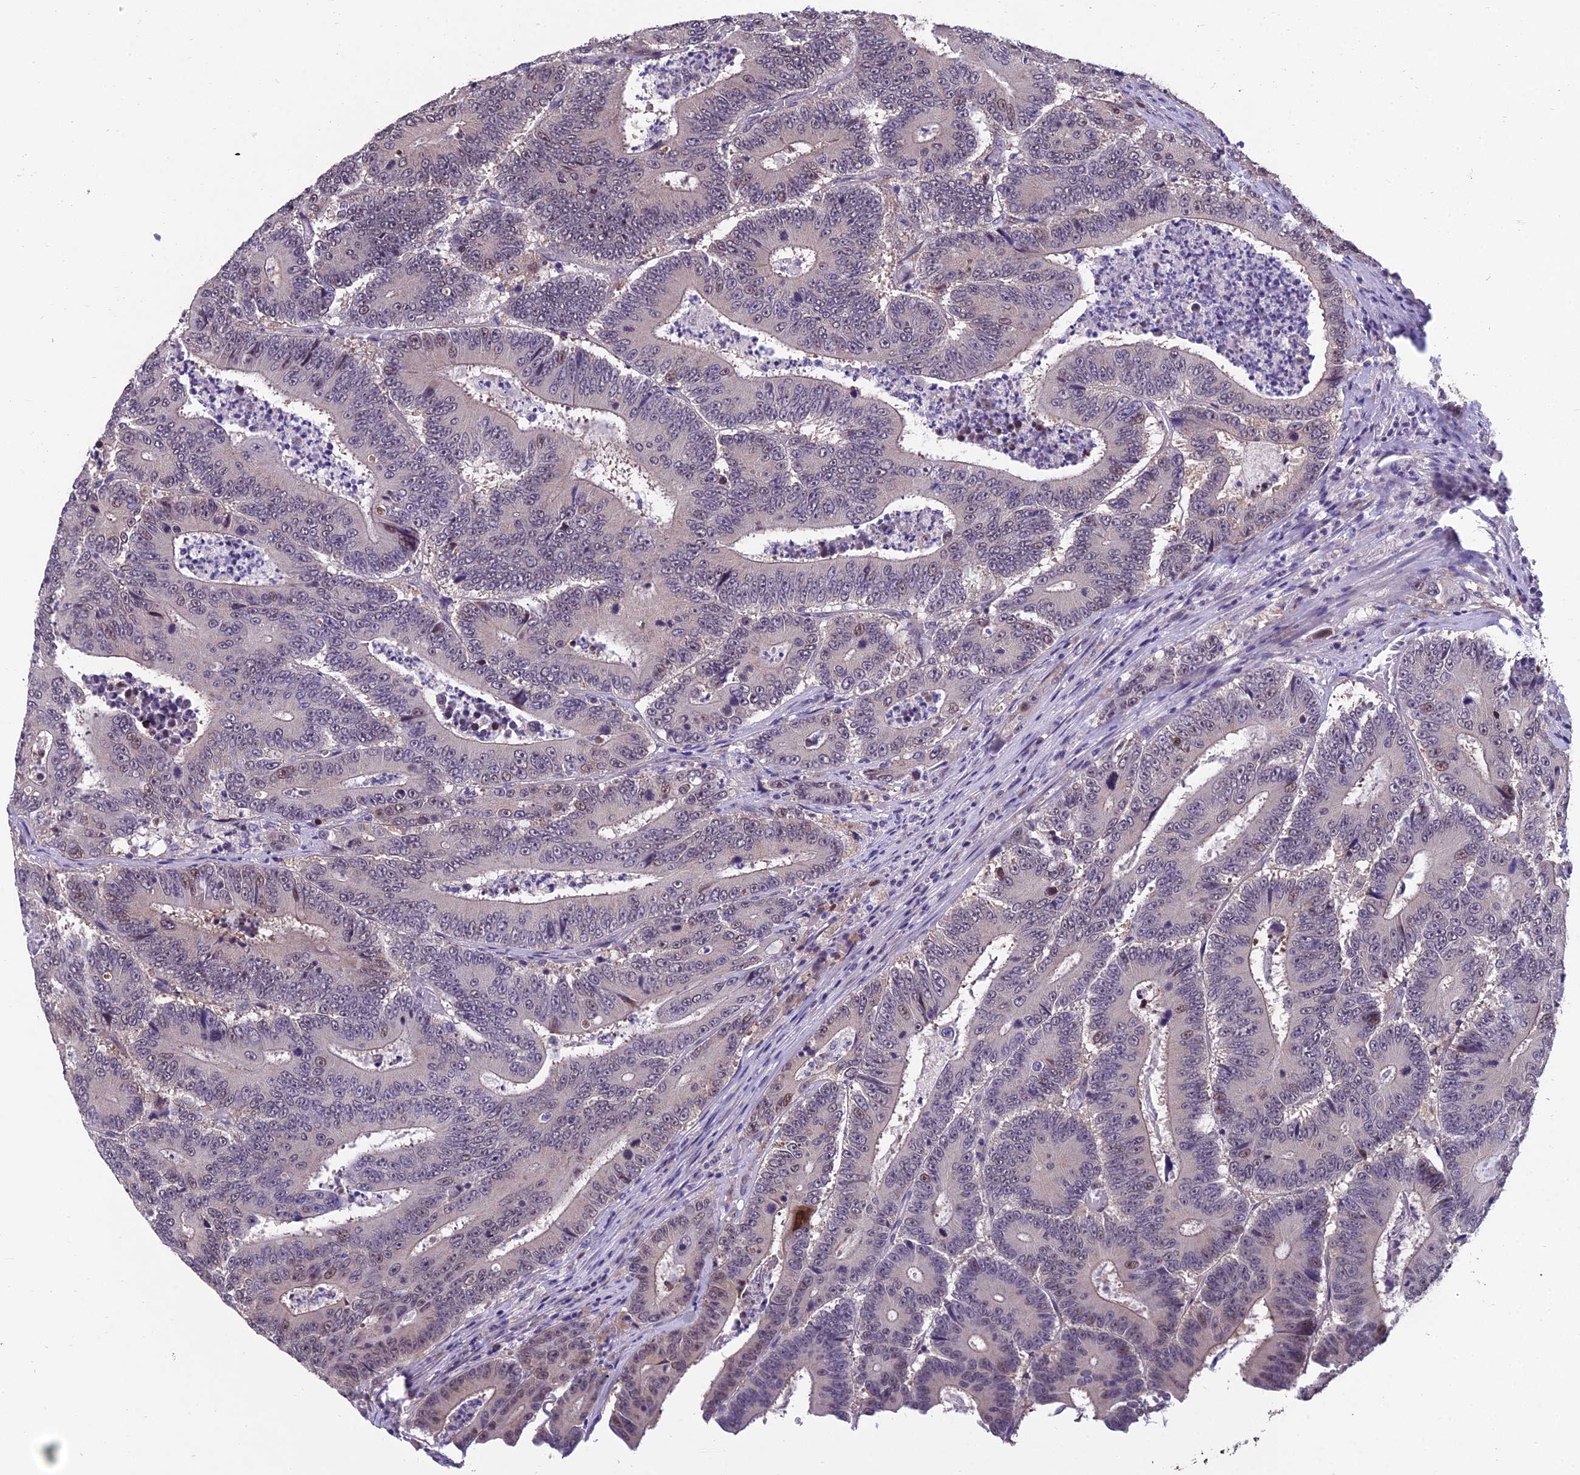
{"staining": {"intensity": "weak", "quantity": "<25%", "location": "nuclear"}, "tissue": "colorectal cancer", "cell_type": "Tumor cells", "image_type": "cancer", "snomed": [{"axis": "morphology", "description": "Adenocarcinoma, NOS"}, {"axis": "topography", "description": "Colon"}], "caption": "This image is of colorectal cancer stained with immunohistochemistry (IHC) to label a protein in brown with the nuclei are counter-stained blue. There is no positivity in tumor cells. (DAB (3,3'-diaminobenzidine) IHC with hematoxylin counter stain).", "gene": "GRWD1", "patient": {"sex": "male", "age": 83}}